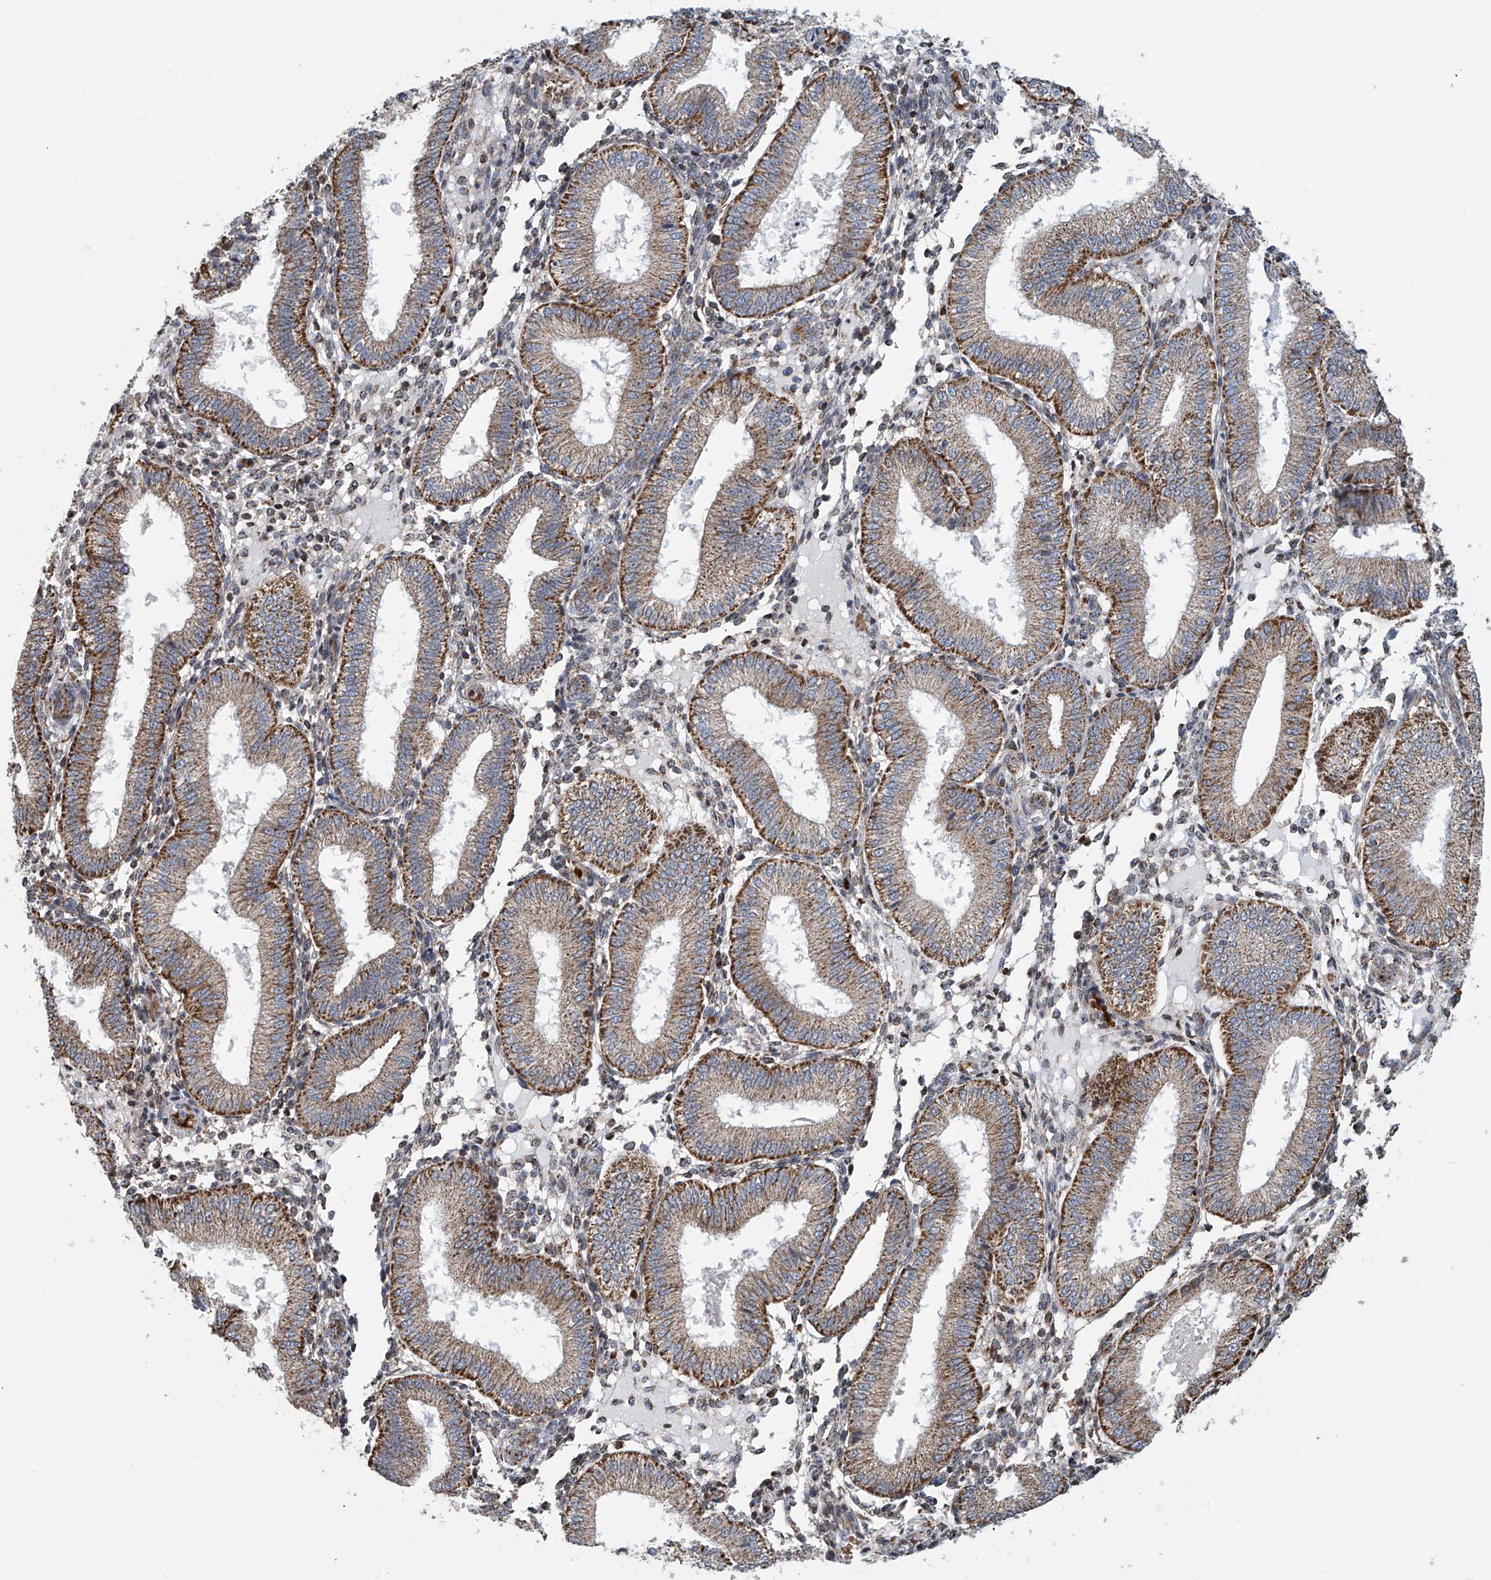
{"staining": {"intensity": "weak", "quantity": "25%-75%", "location": "cytoplasmic/membranous"}, "tissue": "endometrium", "cell_type": "Cells in endometrial stroma", "image_type": "normal", "snomed": [{"axis": "morphology", "description": "Normal tissue, NOS"}, {"axis": "topography", "description": "Endometrium"}], "caption": "Immunohistochemistry staining of benign endometrium, which displays low levels of weak cytoplasmic/membranous staining in about 25%-75% of cells in endometrial stroma indicating weak cytoplasmic/membranous protein positivity. The staining was performed using DAB (brown) for protein detection and nuclei were counterstained in hematoxylin (blue).", "gene": "COMMD1", "patient": {"sex": "female", "age": 39}}